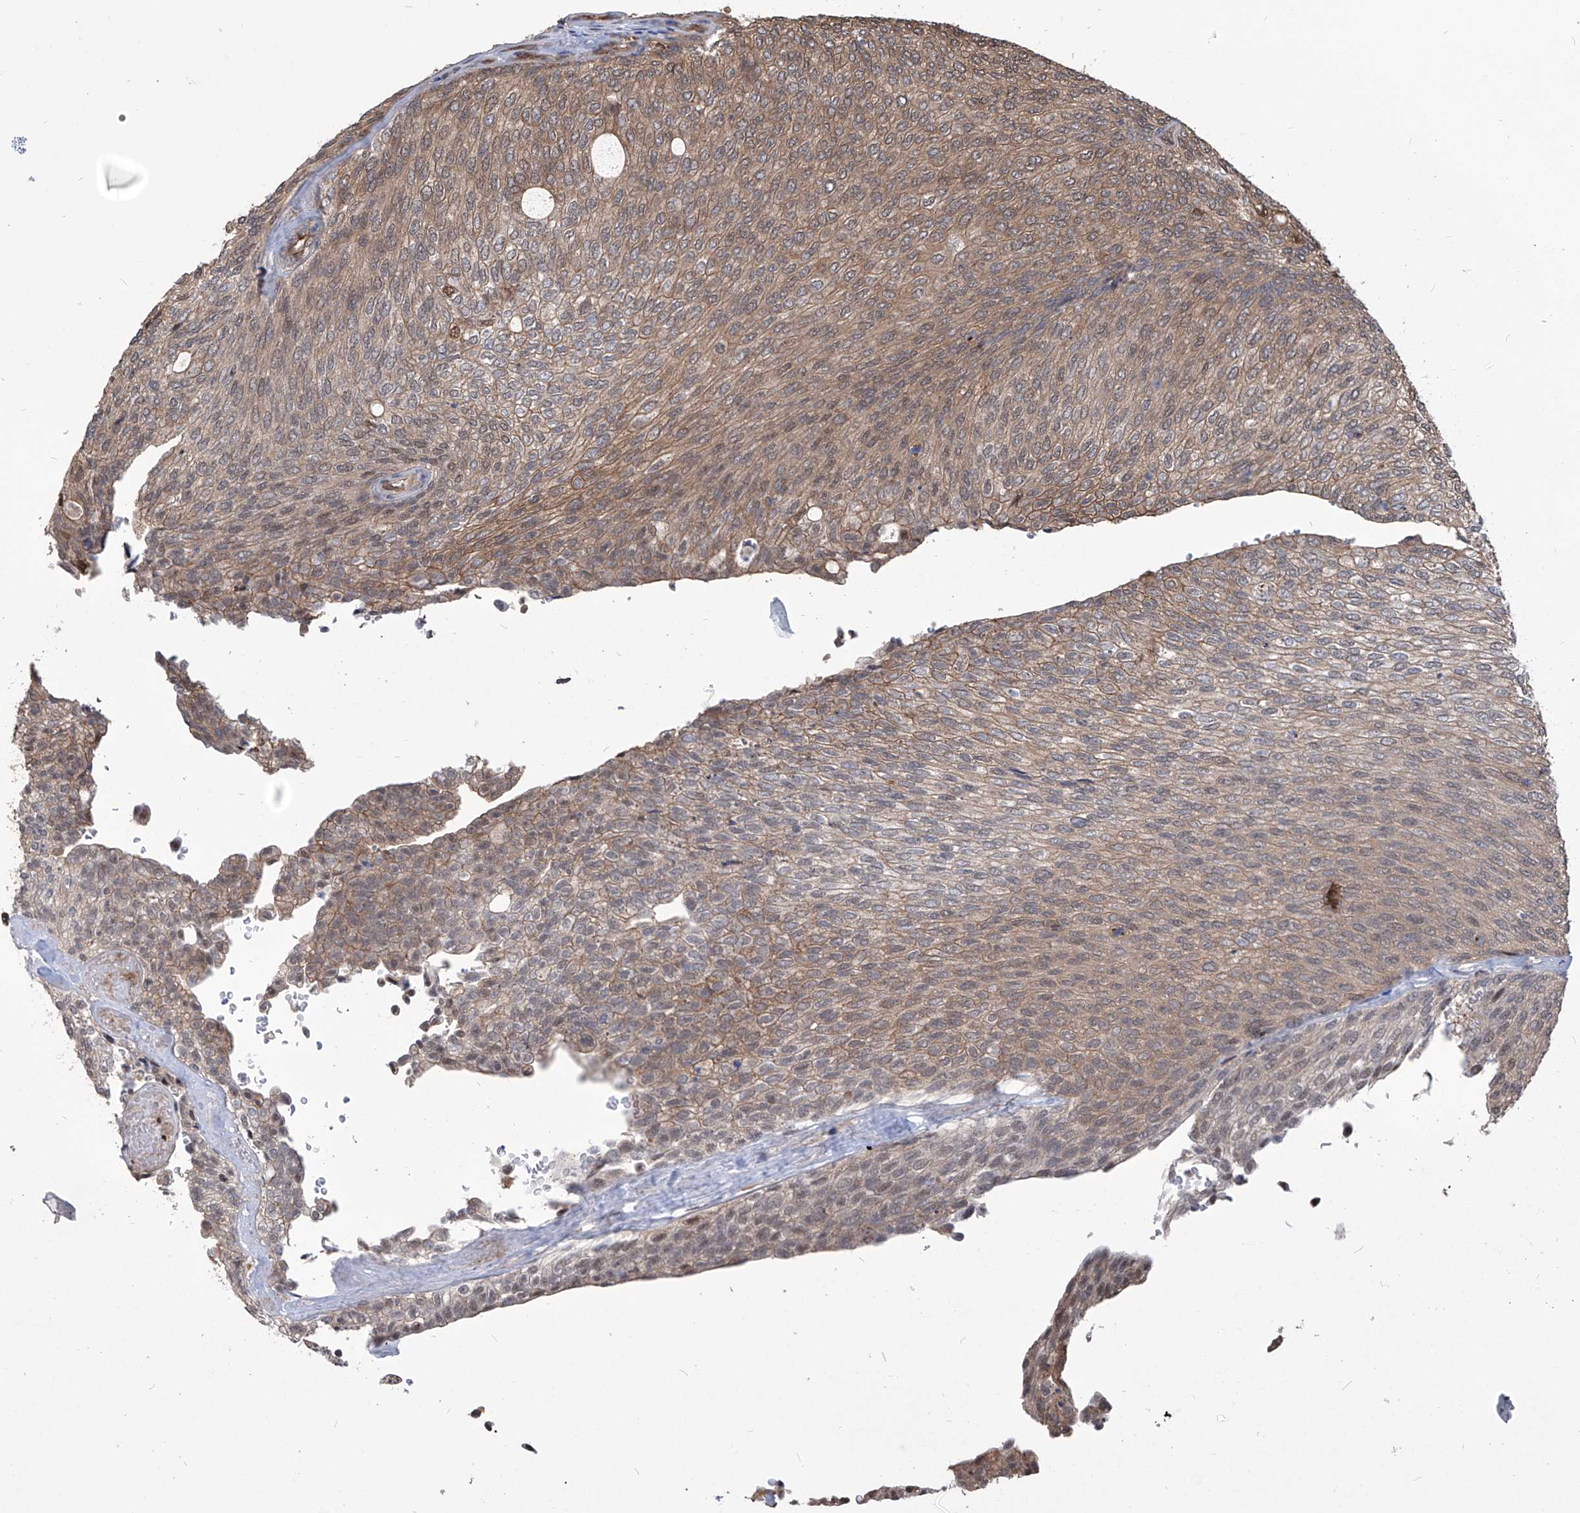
{"staining": {"intensity": "weak", "quantity": "25%-75%", "location": "cytoplasmic/membranous,nuclear"}, "tissue": "urothelial cancer", "cell_type": "Tumor cells", "image_type": "cancer", "snomed": [{"axis": "morphology", "description": "Urothelial carcinoma, Low grade"}, {"axis": "topography", "description": "Urinary bladder"}], "caption": "Weak cytoplasmic/membranous and nuclear staining is seen in approximately 25%-75% of tumor cells in urothelial cancer.", "gene": "PSMB1", "patient": {"sex": "female", "age": 79}}